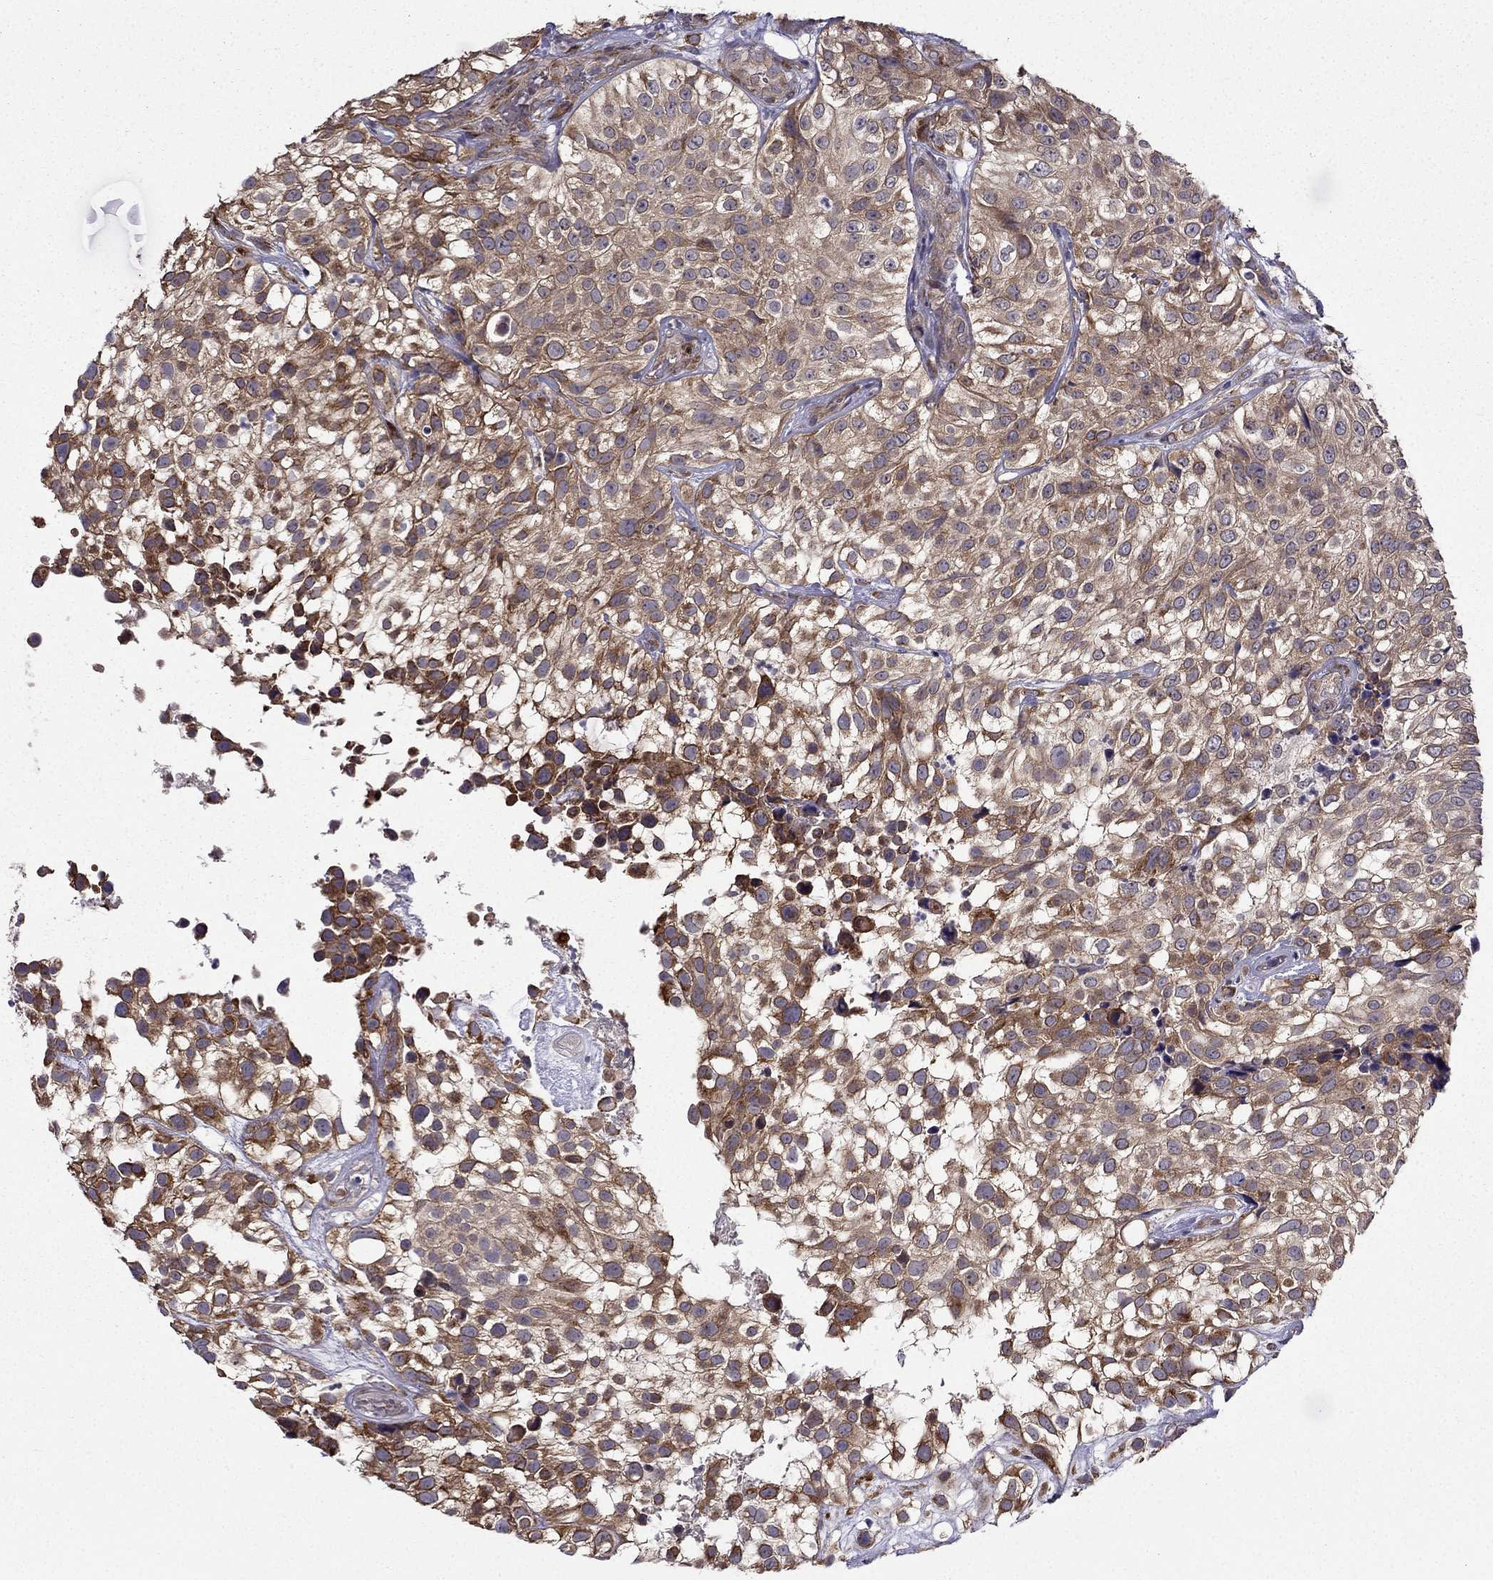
{"staining": {"intensity": "moderate", "quantity": "25%-75%", "location": "cytoplasmic/membranous"}, "tissue": "urothelial cancer", "cell_type": "Tumor cells", "image_type": "cancer", "snomed": [{"axis": "morphology", "description": "Urothelial carcinoma, High grade"}, {"axis": "topography", "description": "Urinary bladder"}], "caption": "There is medium levels of moderate cytoplasmic/membranous expression in tumor cells of urothelial carcinoma (high-grade), as demonstrated by immunohistochemical staining (brown color).", "gene": "ARHGEF28", "patient": {"sex": "male", "age": 56}}